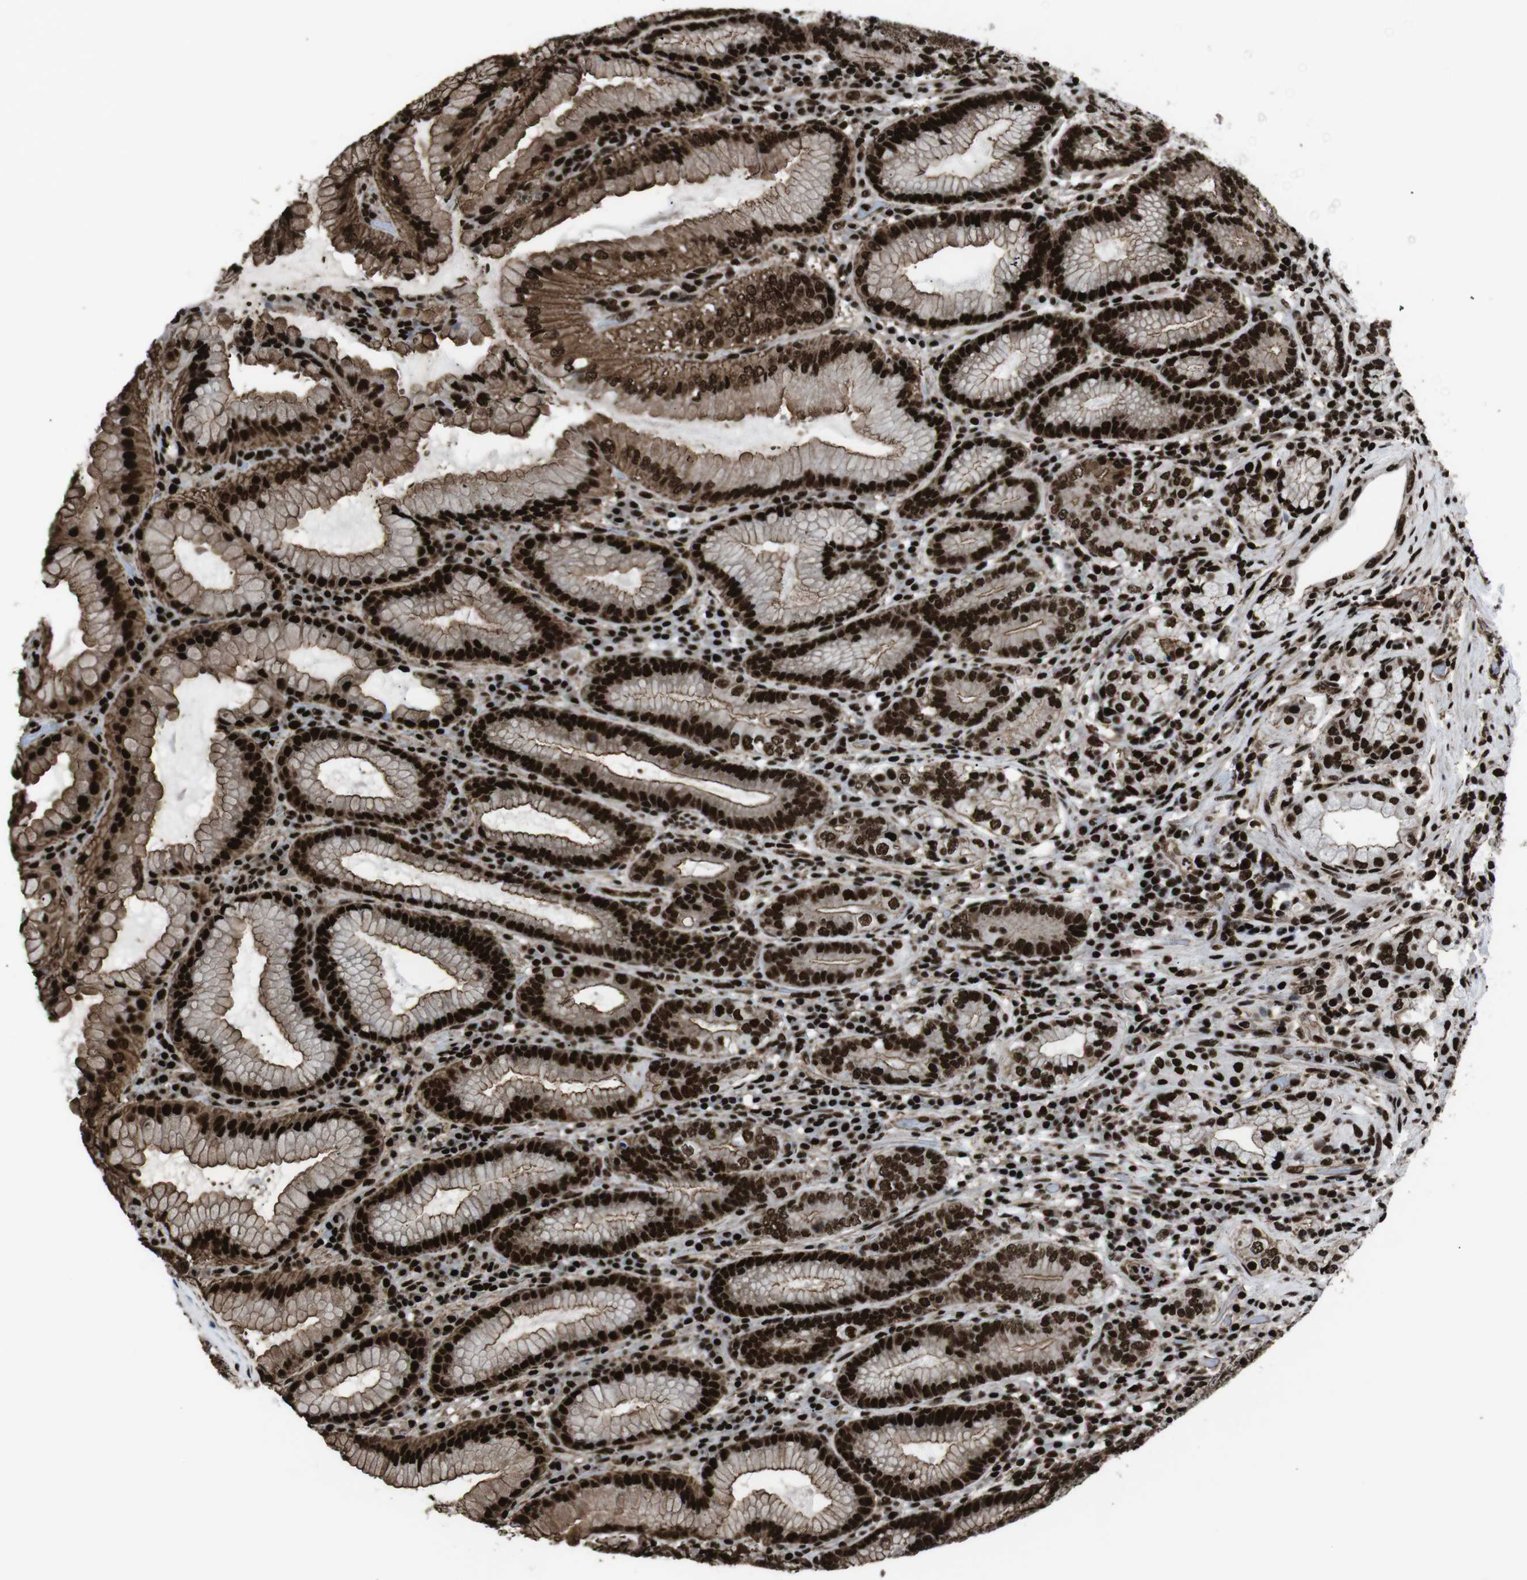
{"staining": {"intensity": "strong", "quantity": ">75%", "location": "cytoplasmic/membranous,nuclear"}, "tissue": "stomach", "cell_type": "Glandular cells", "image_type": "normal", "snomed": [{"axis": "morphology", "description": "Normal tissue, NOS"}, {"axis": "topography", "description": "Stomach, lower"}], "caption": "A high-resolution micrograph shows IHC staining of benign stomach, which reveals strong cytoplasmic/membranous,nuclear expression in about >75% of glandular cells.", "gene": "HNRNPU", "patient": {"sex": "female", "age": 76}}